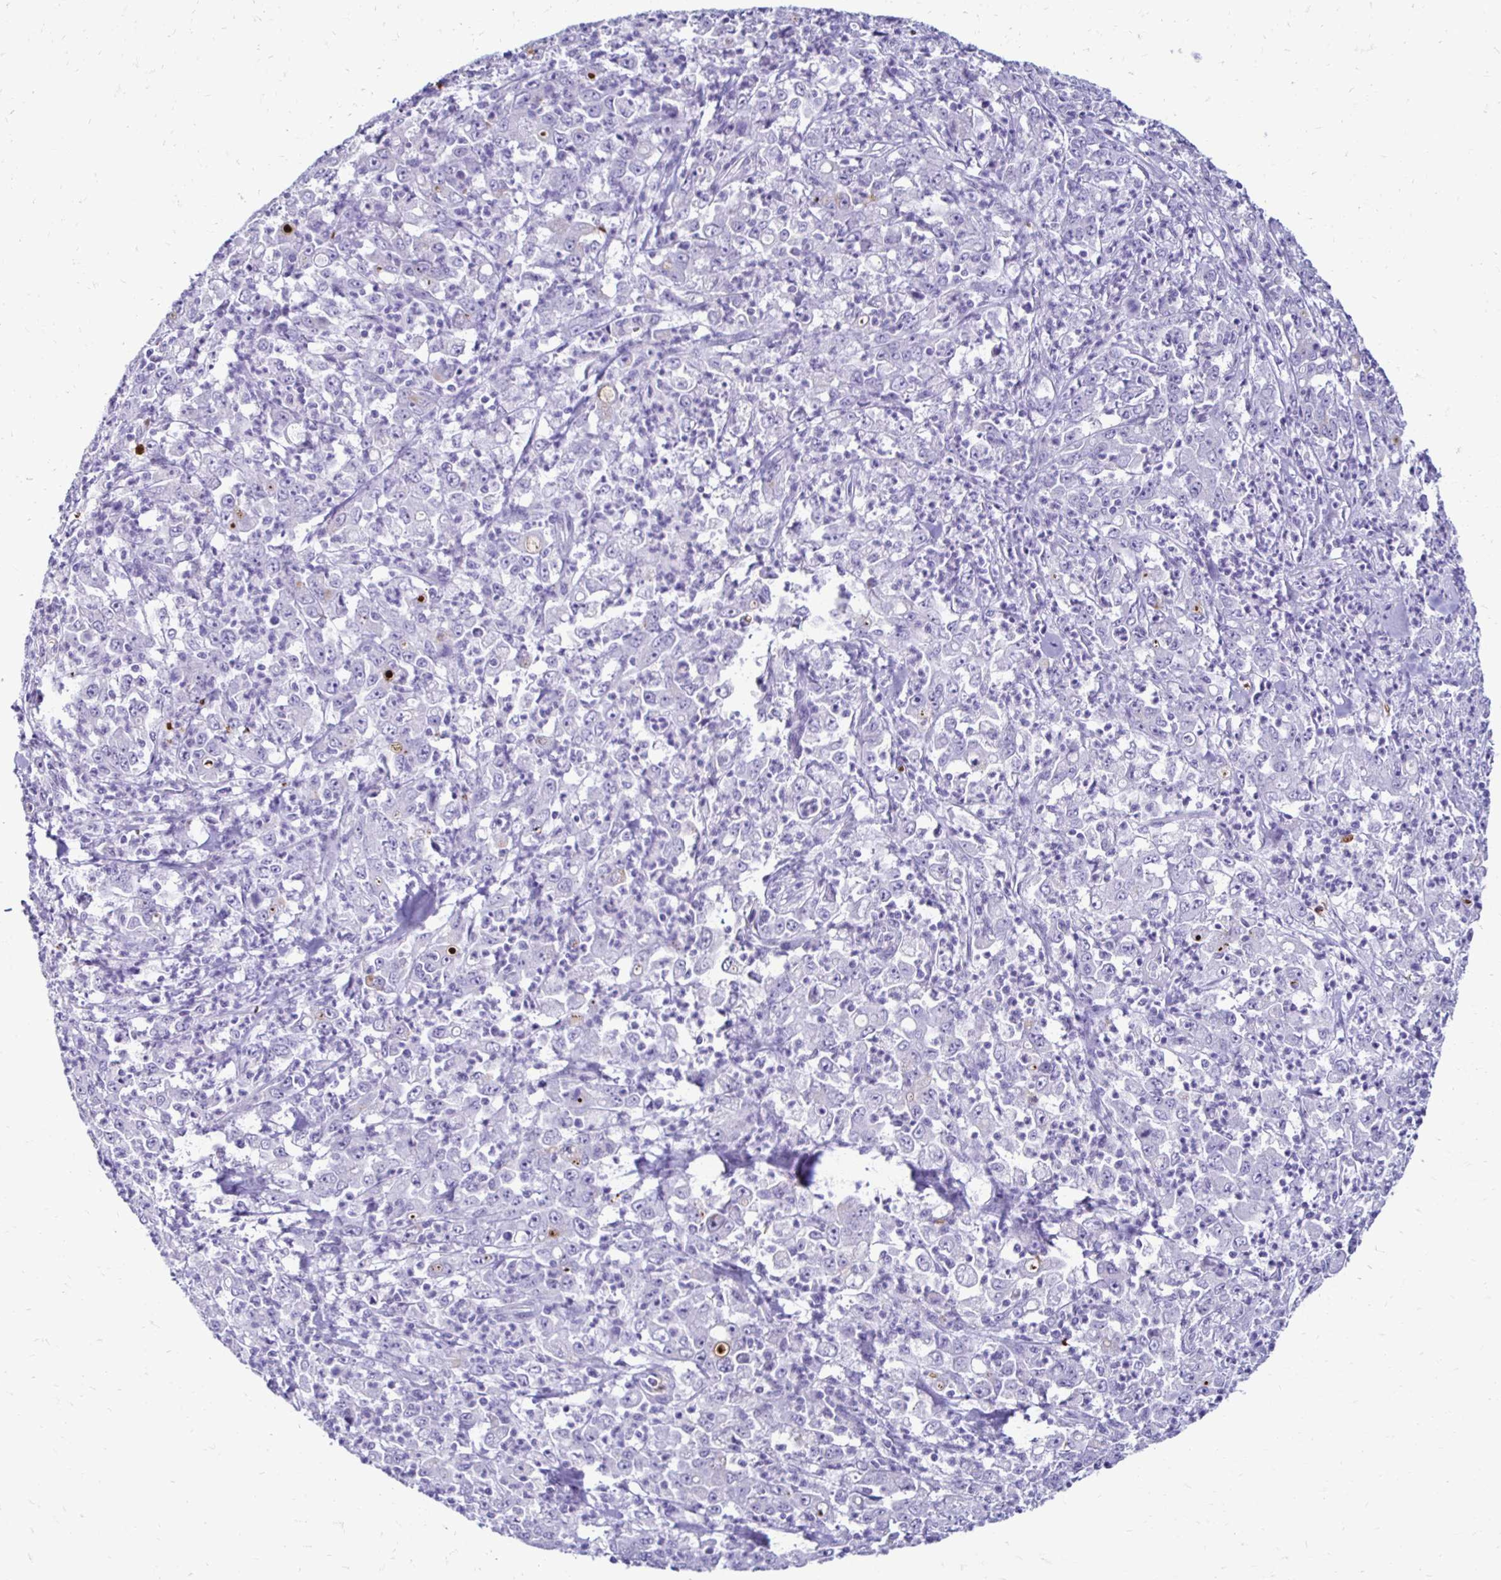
{"staining": {"intensity": "negative", "quantity": "none", "location": "none"}, "tissue": "stomach cancer", "cell_type": "Tumor cells", "image_type": "cancer", "snomed": [{"axis": "morphology", "description": "Adenocarcinoma, NOS"}, {"axis": "topography", "description": "Stomach, lower"}], "caption": "IHC of stomach adenocarcinoma shows no expression in tumor cells.", "gene": "RHBDL3", "patient": {"sex": "female", "age": 71}}